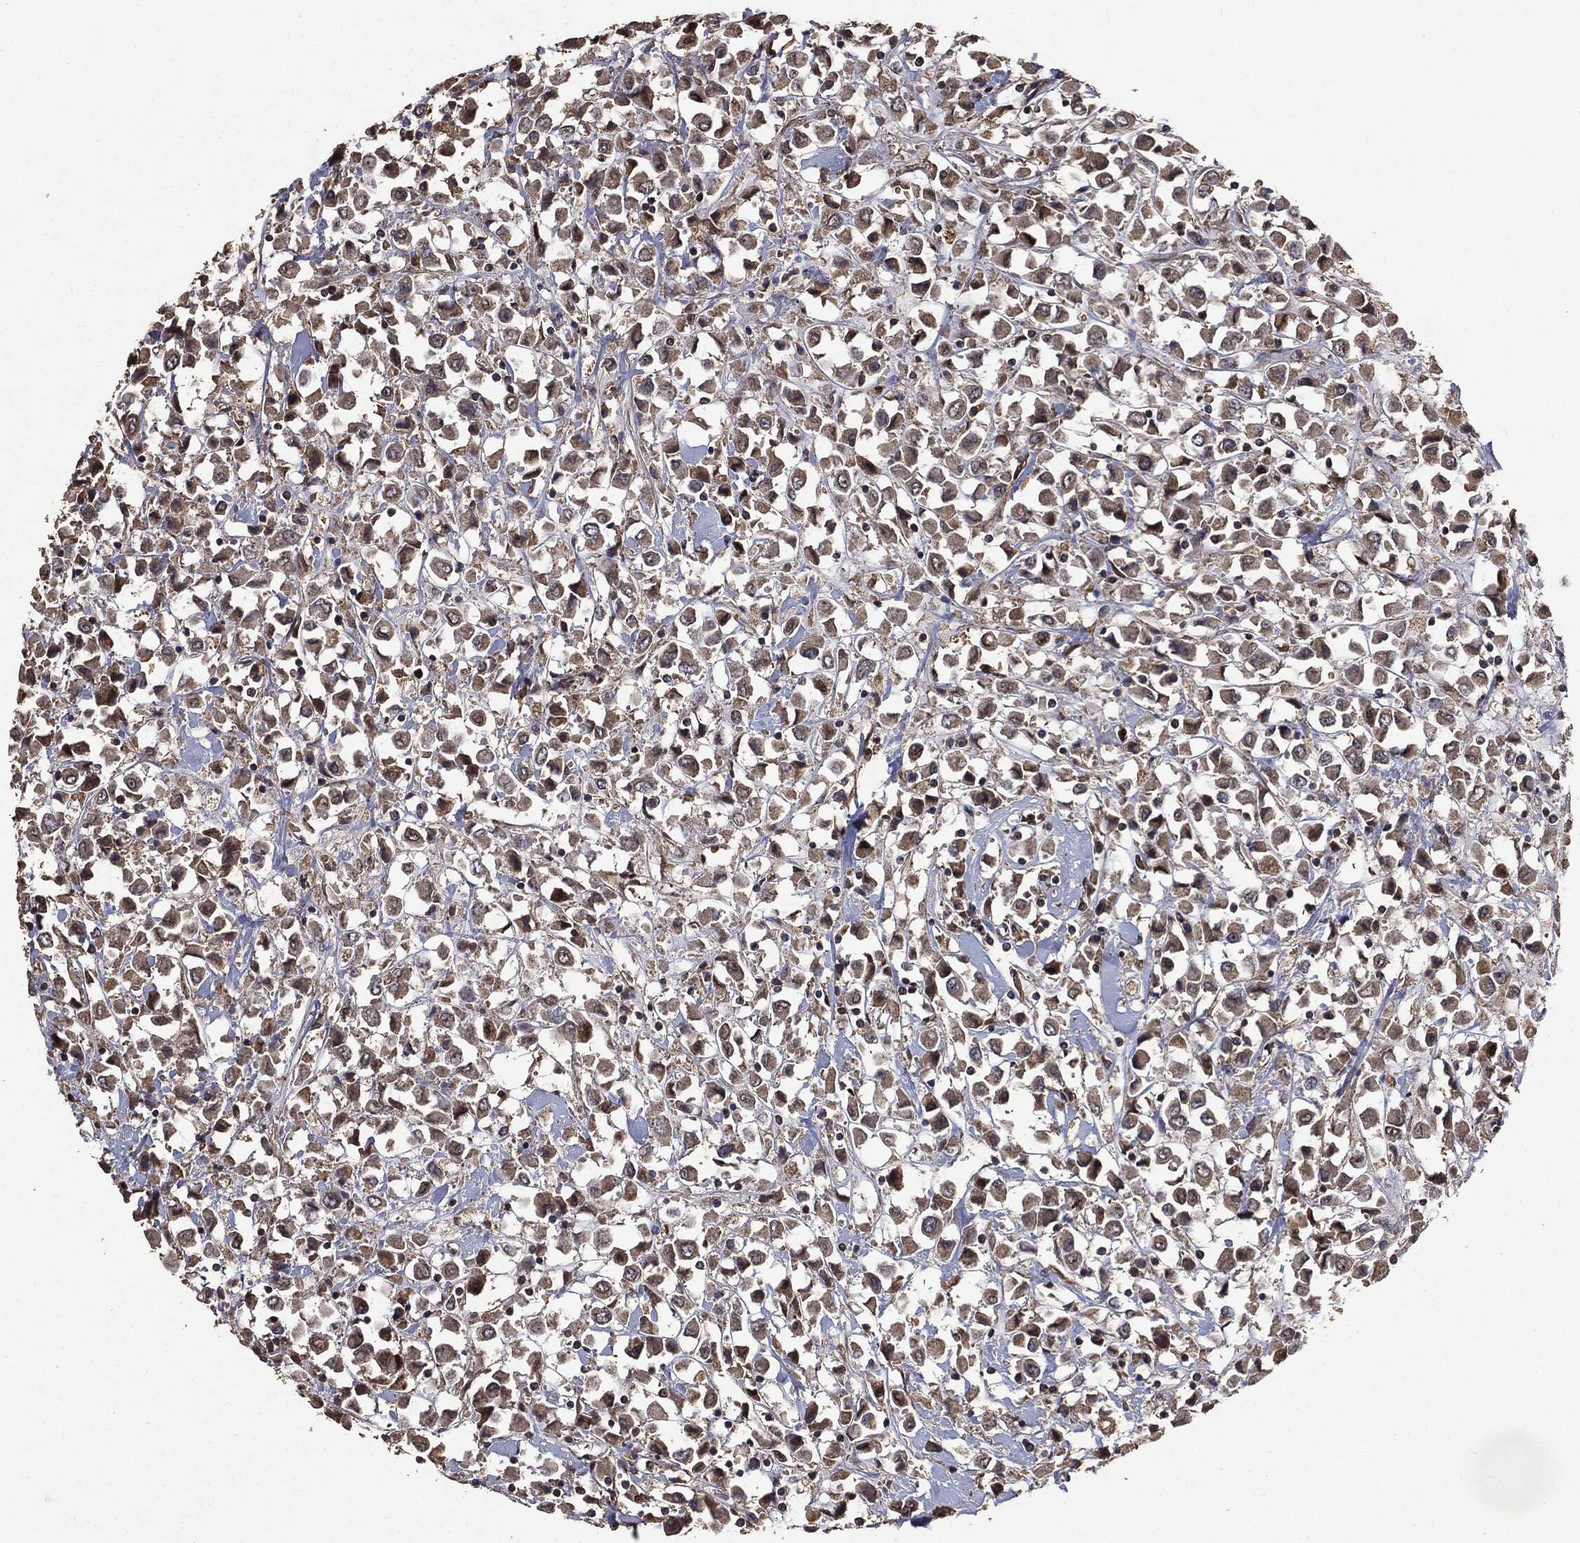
{"staining": {"intensity": "moderate", "quantity": ">75%", "location": "cytoplasmic/membranous"}, "tissue": "breast cancer", "cell_type": "Tumor cells", "image_type": "cancer", "snomed": [{"axis": "morphology", "description": "Duct carcinoma"}, {"axis": "topography", "description": "Breast"}], "caption": "IHC staining of intraductal carcinoma (breast), which exhibits medium levels of moderate cytoplasmic/membranous expression in approximately >75% of tumor cells indicating moderate cytoplasmic/membranous protein positivity. The staining was performed using DAB (brown) for protein detection and nuclei were counterstained in hematoxylin (blue).", "gene": "PPP6R2", "patient": {"sex": "female", "age": 61}}